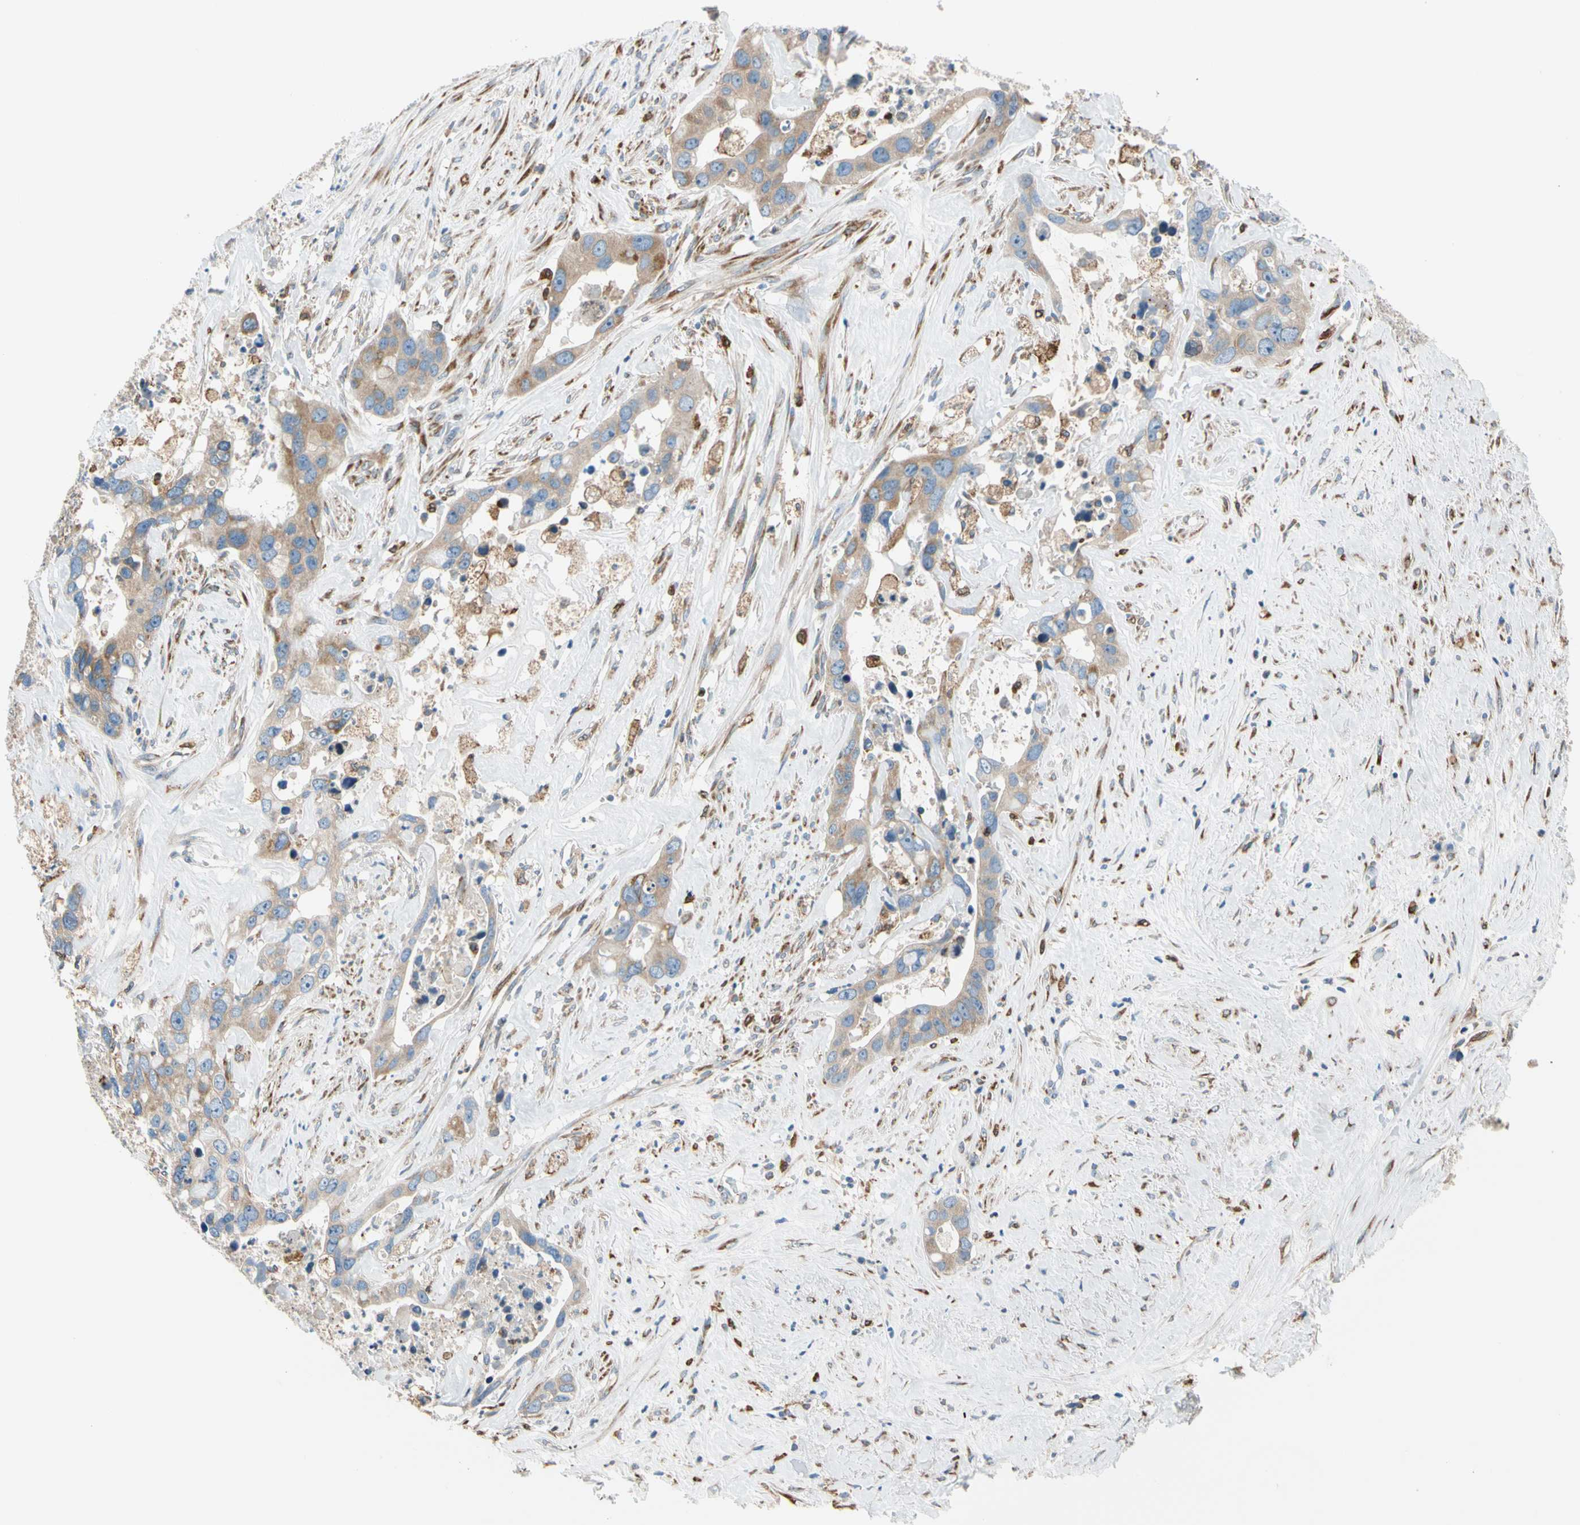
{"staining": {"intensity": "moderate", "quantity": ">75%", "location": "cytoplasmic/membranous"}, "tissue": "liver cancer", "cell_type": "Tumor cells", "image_type": "cancer", "snomed": [{"axis": "morphology", "description": "Cholangiocarcinoma"}, {"axis": "topography", "description": "Liver"}], "caption": "This photomicrograph demonstrates liver cholangiocarcinoma stained with IHC to label a protein in brown. The cytoplasmic/membranous of tumor cells show moderate positivity for the protein. Nuclei are counter-stained blue.", "gene": "LRPAP1", "patient": {"sex": "female", "age": 65}}